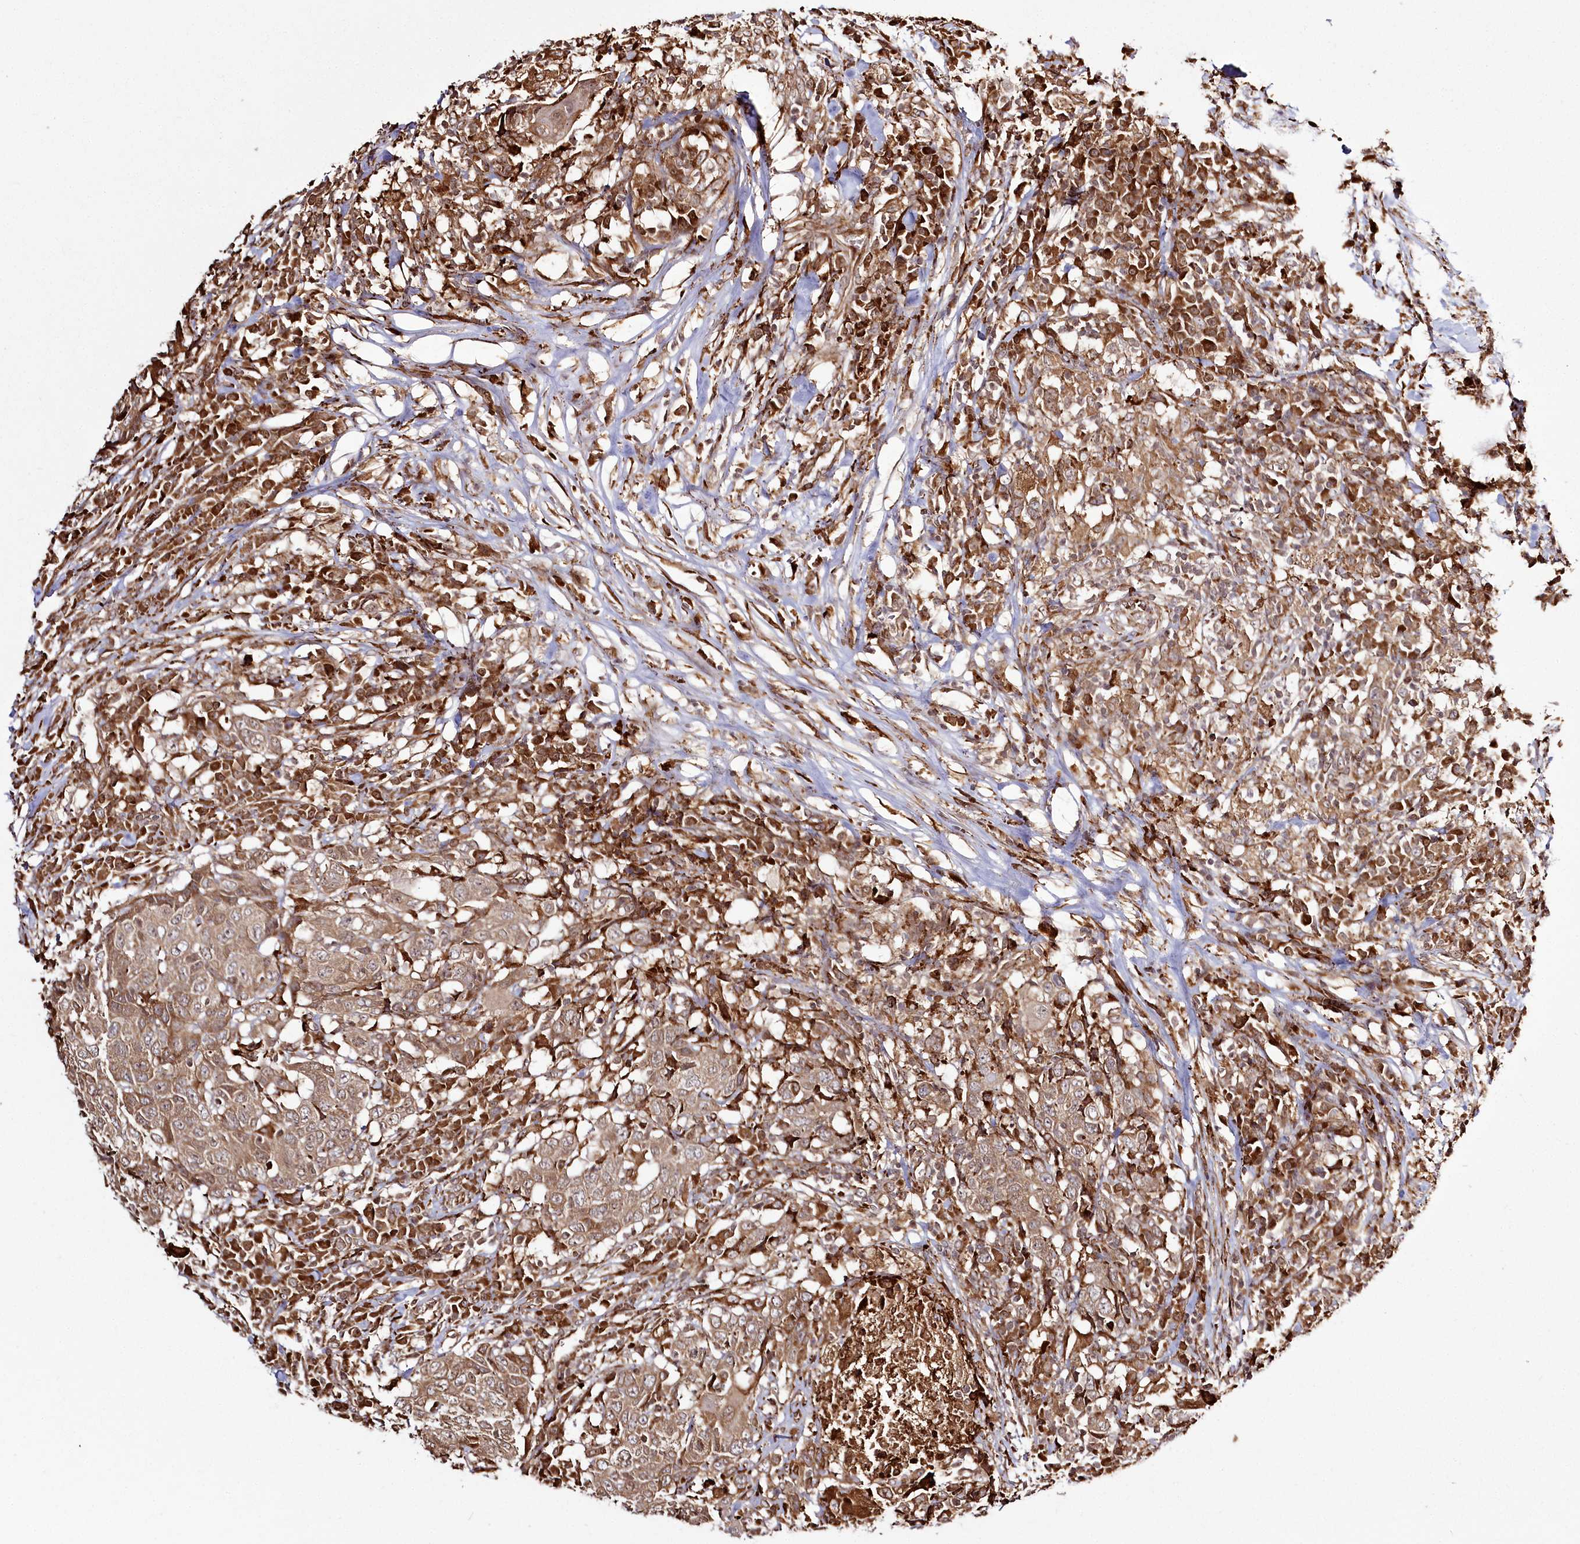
{"staining": {"intensity": "moderate", "quantity": ">75%", "location": "cytoplasmic/membranous"}, "tissue": "head and neck cancer", "cell_type": "Tumor cells", "image_type": "cancer", "snomed": [{"axis": "morphology", "description": "Squamous cell carcinoma, NOS"}, {"axis": "topography", "description": "Head-Neck"}], "caption": "High-magnification brightfield microscopy of head and neck cancer (squamous cell carcinoma) stained with DAB (3,3'-diaminobenzidine) (brown) and counterstained with hematoxylin (blue). tumor cells exhibit moderate cytoplasmic/membranous positivity is seen in about>75% of cells.", "gene": "FAM13A", "patient": {"sex": "male", "age": 66}}